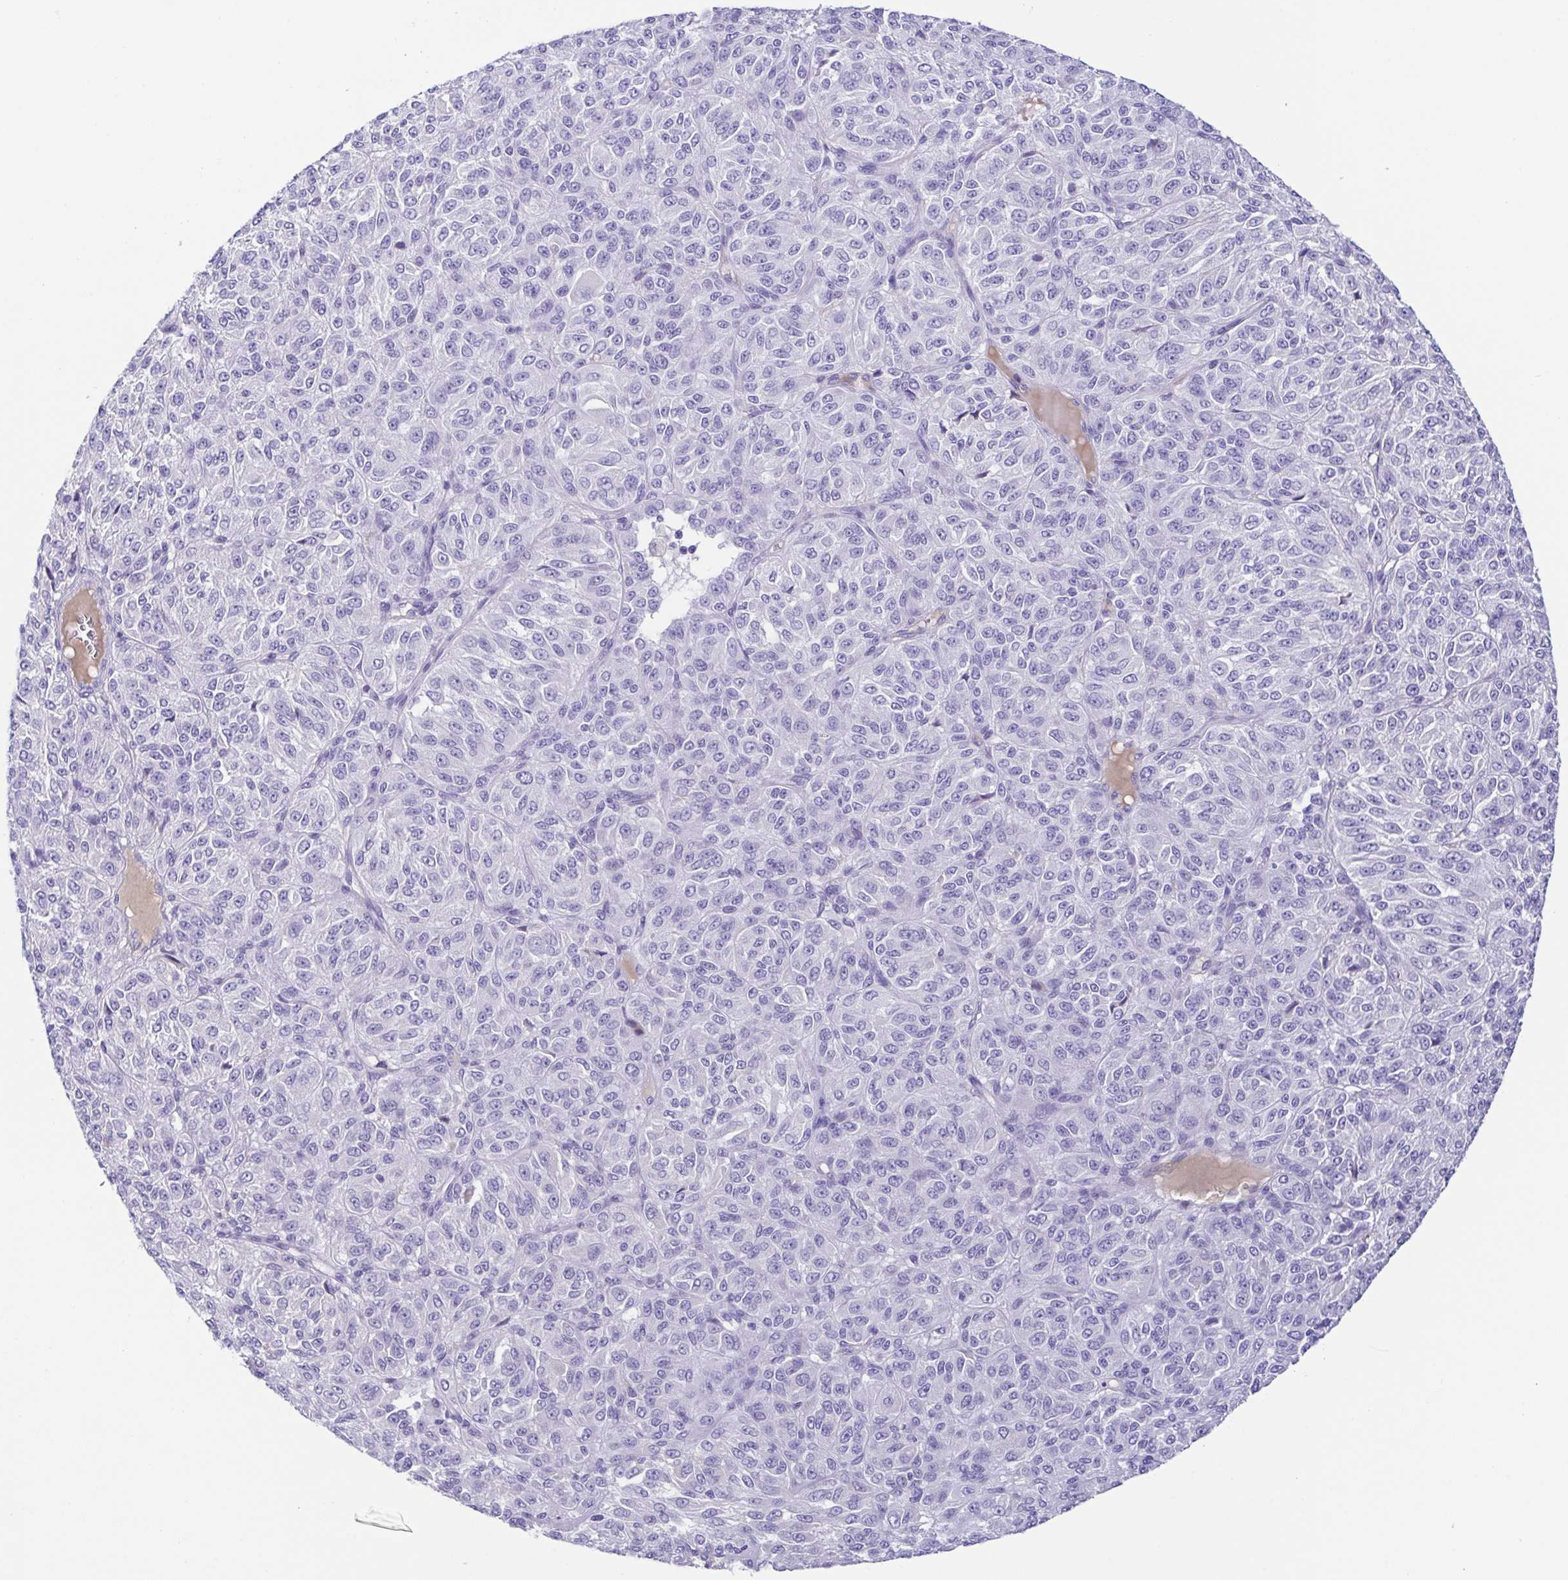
{"staining": {"intensity": "negative", "quantity": "none", "location": "none"}, "tissue": "melanoma", "cell_type": "Tumor cells", "image_type": "cancer", "snomed": [{"axis": "morphology", "description": "Malignant melanoma, Metastatic site"}, {"axis": "topography", "description": "Brain"}], "caption": "Immunohistochemical staining of human melanoma displays no significant expression in tumor cells.", "gene": "A1BG", "patient": {"sex": "female", "age": 56}}